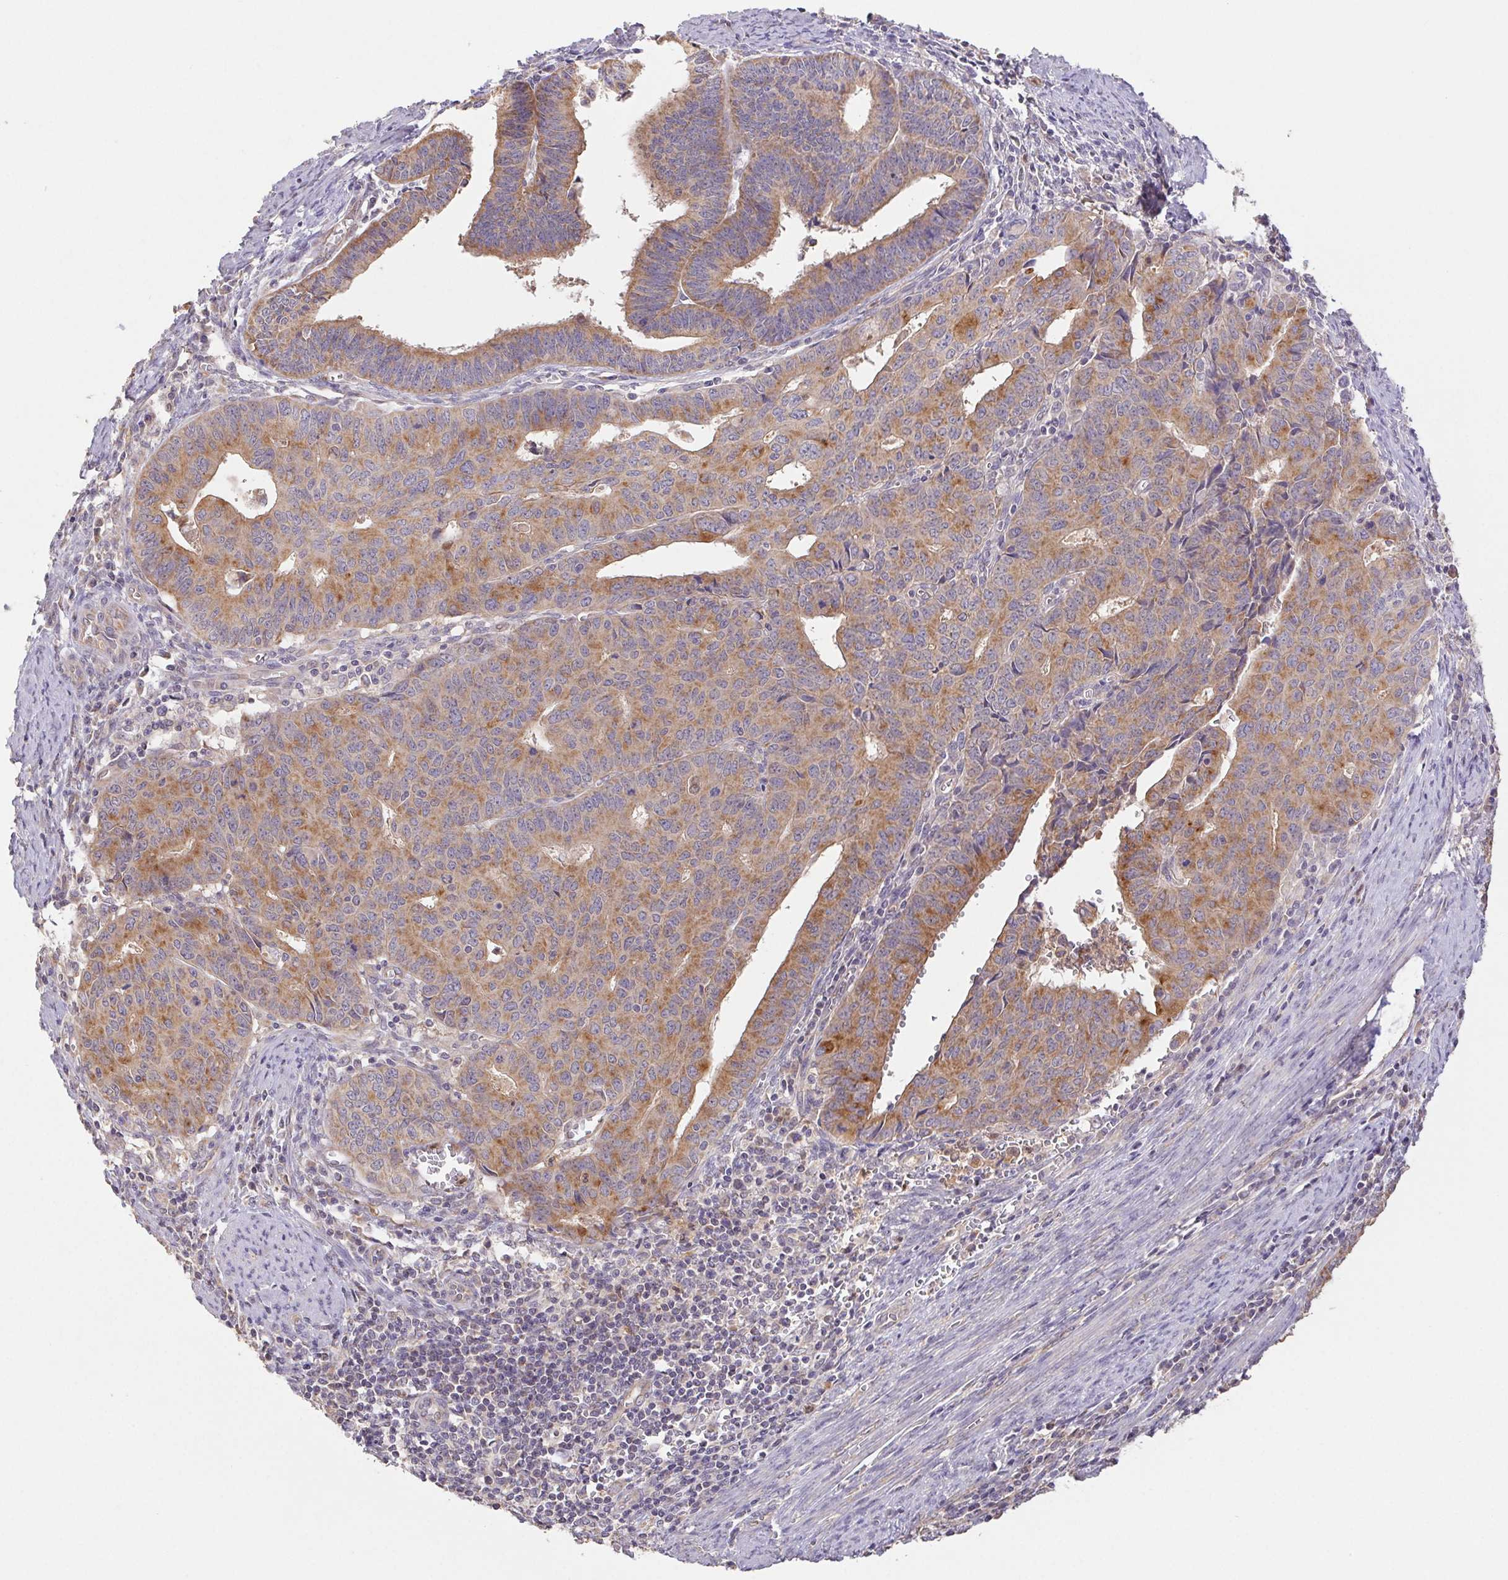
{"staining": {"intensity": "moderate", "quantity": ">75%", "location": "cytoplasmic/membranous"}, "tissue": "endometrial cancer", "cell_type": "Tumor cells", "image_type": "cancer", "snomed": [{"axis": "morphology", "description": "Adenocarcinoma, NOS"}, {"axis": "topography", "description": "Endometrium"}], "caption": "Endometrial cancer (adenocarcinoma) stained with a protein marker shows moderate staining in tumor cells.", "gene": "RAB11A", "patient": {"sex": "female", "age": 65}}